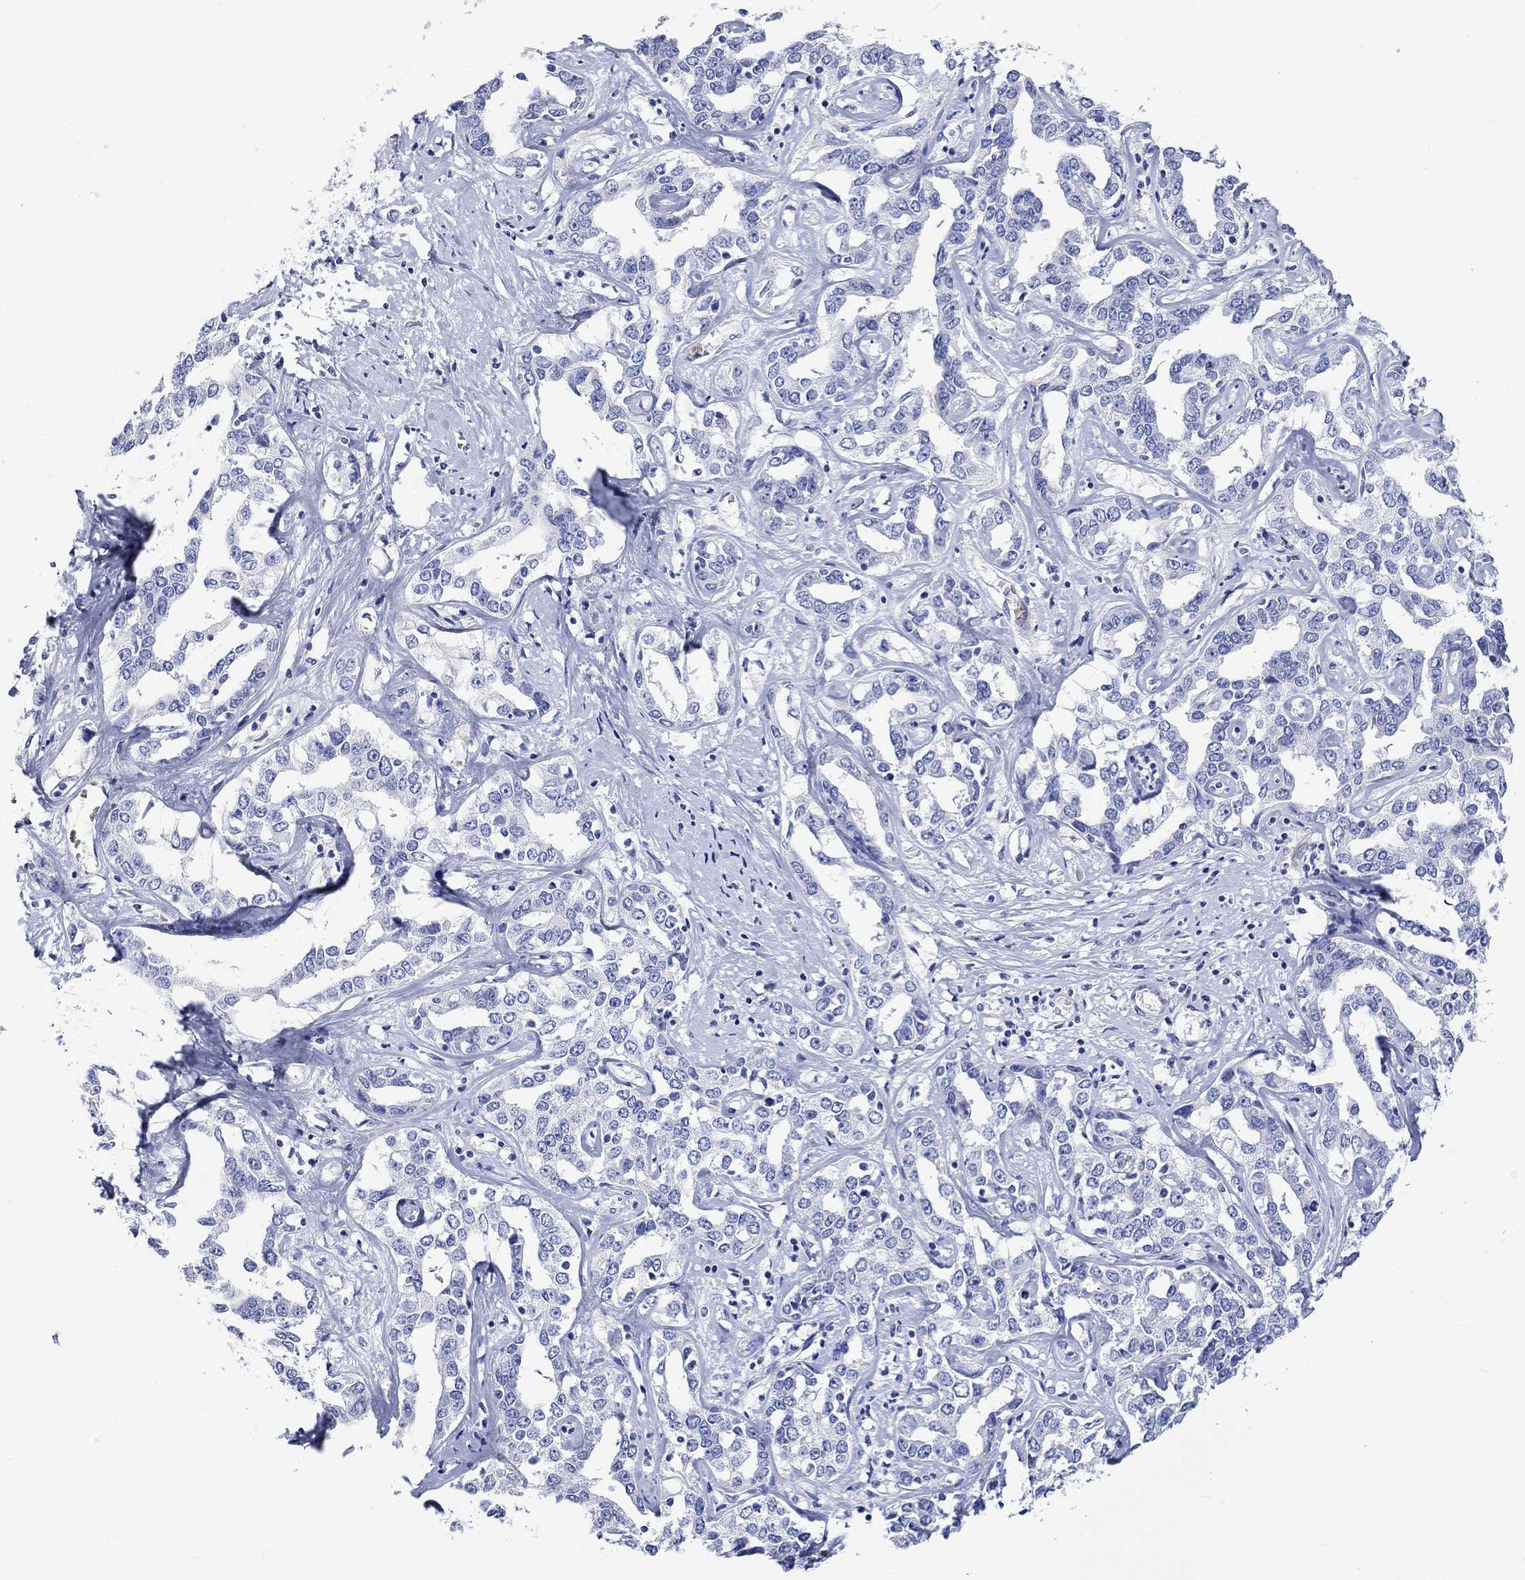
{"staining": {"intensity": "negative", "quantity": "none", "location": "none"}, "tissue": "liver cancer", "cell_type": "Tumor cells", "image_type": "cancer", "snomed": [{"axis": "morphology", "description": "Cholangiocarcinoma"}, {"axis": "topography", "description": "Liver"}], "caption": "Histopathology image shows no significant protein staining in tumor cells of cholangiocarcinoma (liver). (Stains: DAB immunohistochemistry (IHC) with hematoxylin counter stain, Microscopy: brightfield microscopy at high magnification).", "gene": "NRIP3", "patient": {"sex": "male", "age": 59}}